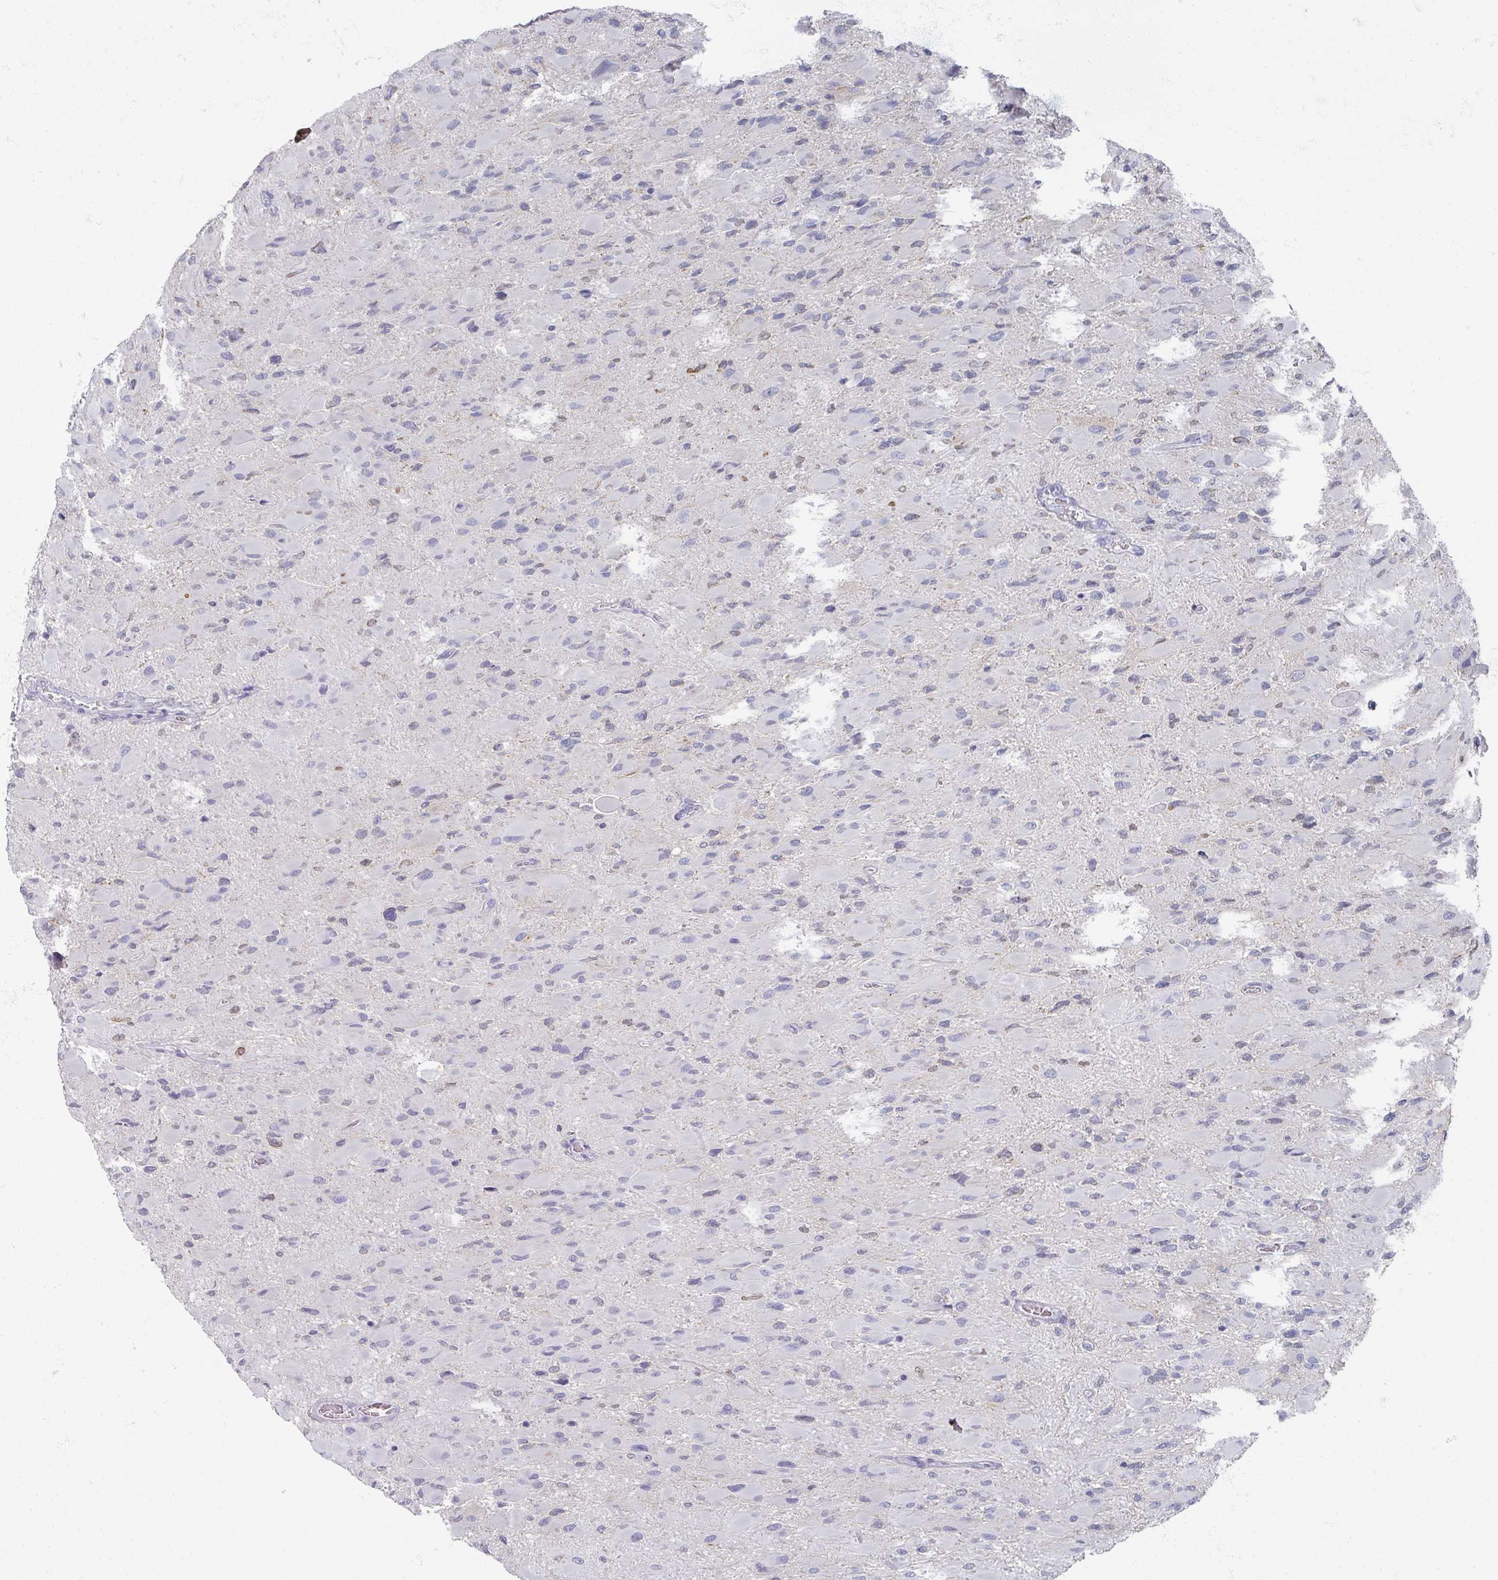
{"staining": {"intensity": "moderate", "quantity": "<25%", "location": "nuclear"}, "tissue": "glioma", "cell_type": "Tumor cells", "image_type": "cancer", "snomed": [{"axis": "morphology", "description": "Glioma, malignant, High grade"}, {"axis": "topography", "description": "Cerebral cortex"}], "caption": "Immunohistochemical staining of high-grade glioma (malignant) reveals moderate nuclear protein positivity in approximately <25% of tumor cells. (DAB (3,3'-diaminobenzidine) IHC, brown staining for protein, blue staining for nuclei).", "gene": "OMG", "patient": {"sex": "female", "age": 36}}